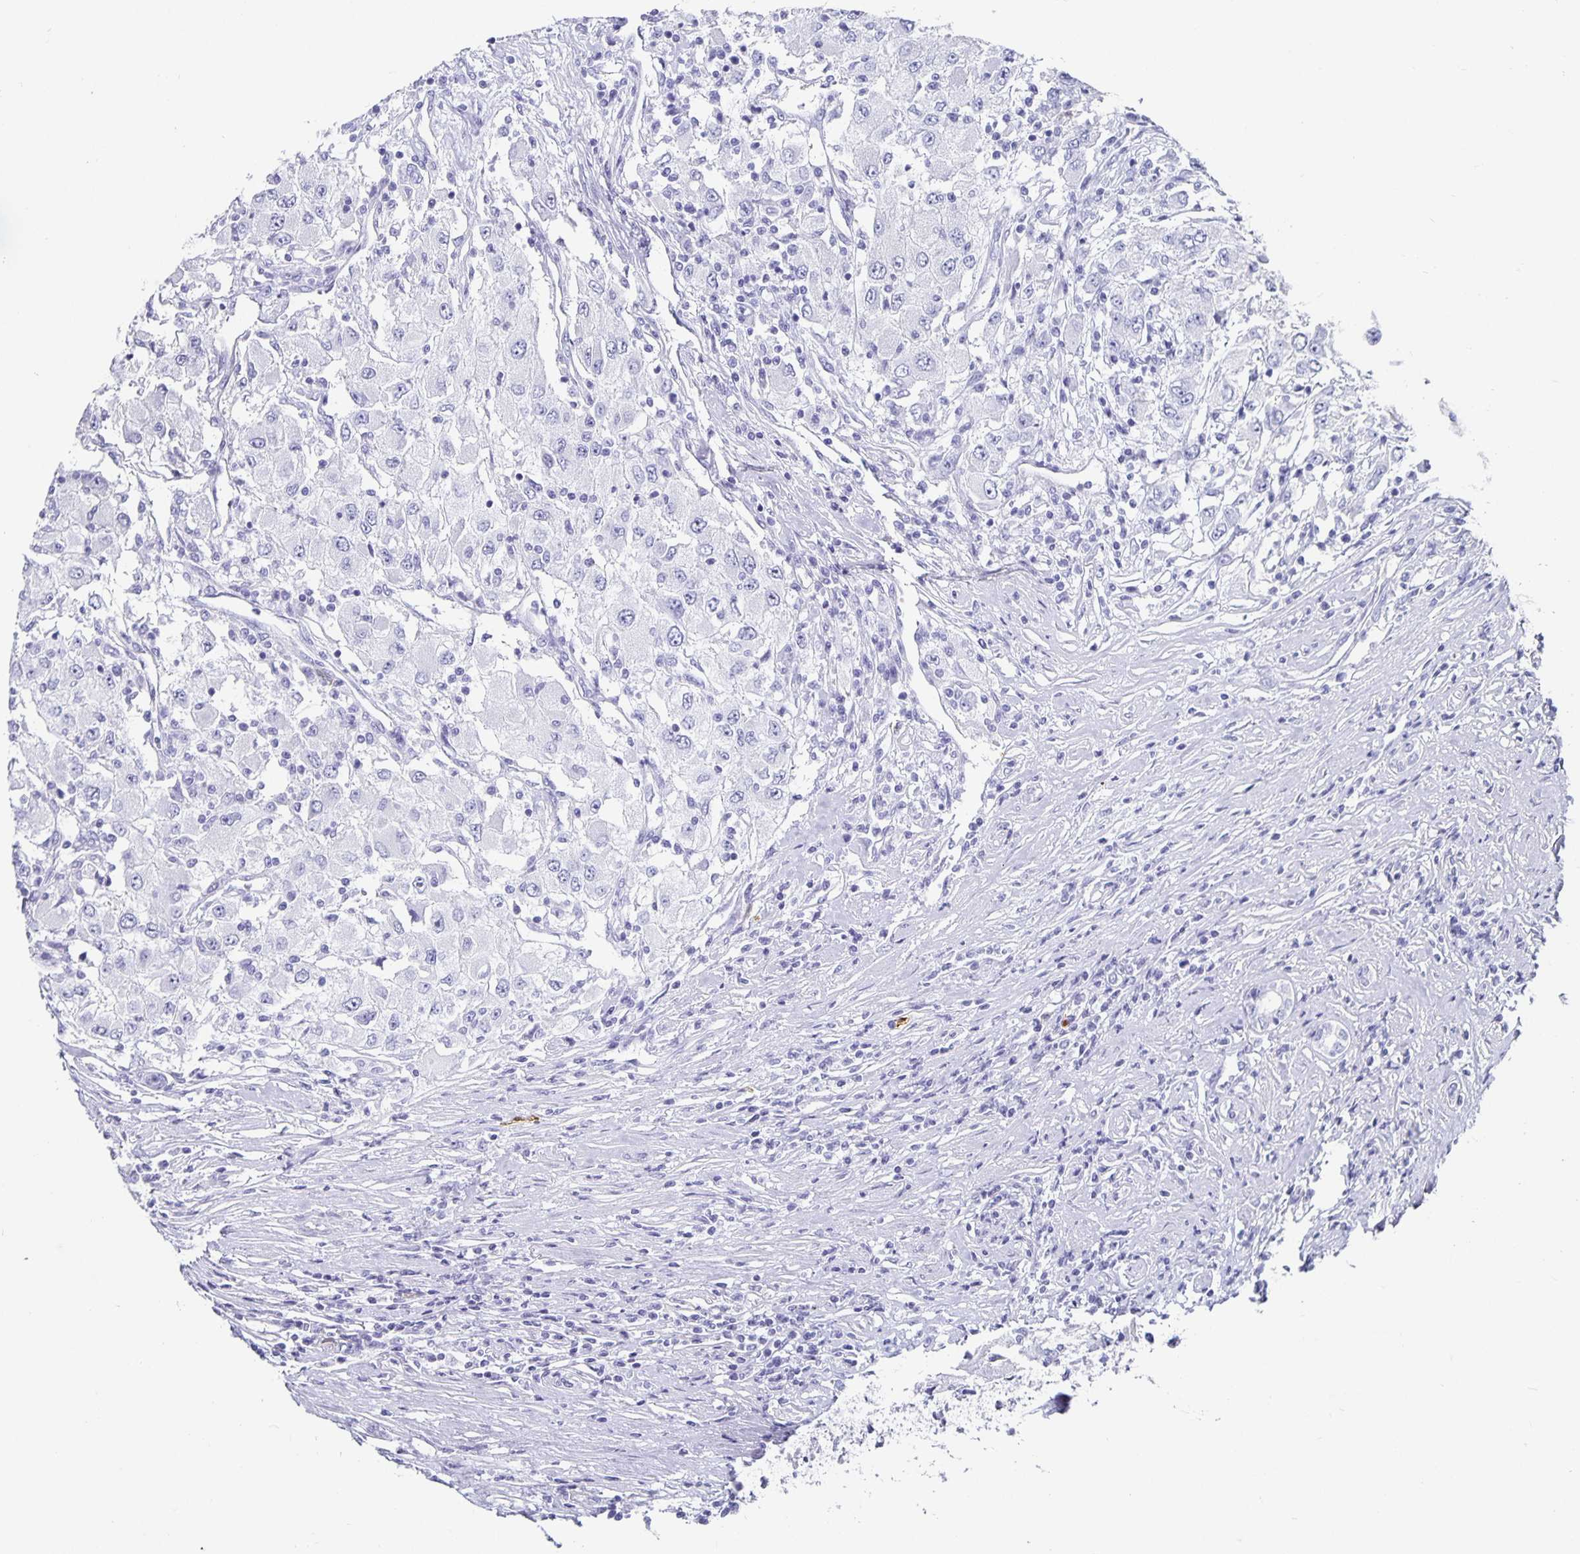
{"staining": {"intensity": "negative", "quantity": "none", "location": "none"}, "tissue": "renal cancer", "cell_type": "Tumor cells", "image_type": "cancer", "snomed": [{"axis": "morphology", "description": "Adenocarcinoma, NOS"}, {"axis": "topography", "description": "Kidney"}], "caption": "Renal cancer stained for a protein using immunohistochemistry (IHC) displays no positivity tumor cells.", "gene": "CHGA", "patient": {"sex": "female", "age": 67}}